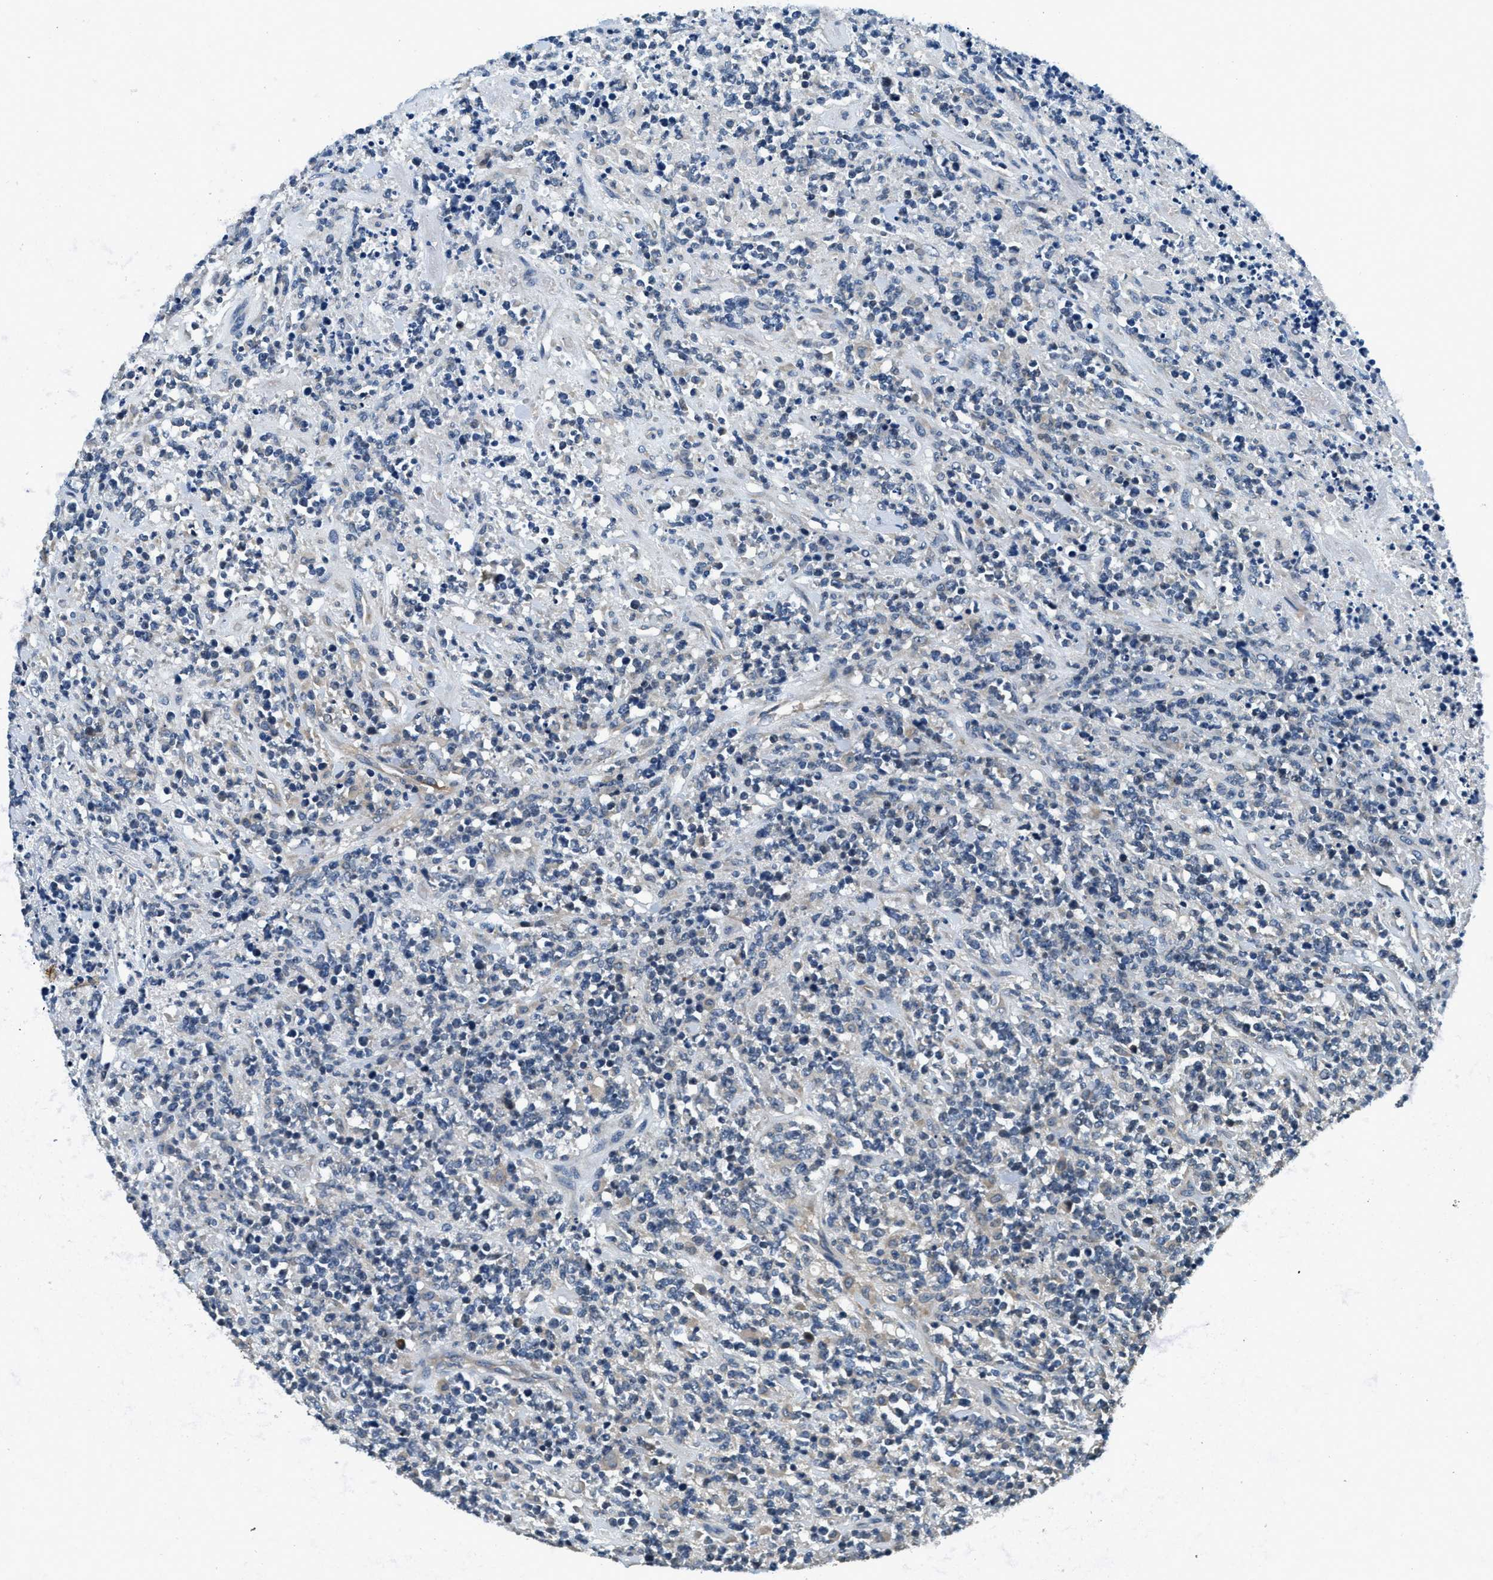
{"staining": {"intensity": "negative", "quantity": "none", "location": "none"}, "tissue": "lymphoma", "cell_type": "Tumor cells", "image_type": "cancer", "snomed": [{"axis": "morphology", "description": "Malignant lymphoma, non-Hodgkin's type, High grade"}, {"axis": "topography", "description": "Soft tissue"}], "caption": "Immunohistochemical staining of human lymphoma exhibits no significant expression in tumor cells. (DAB (3,3'-diaminobenzidine) immunohistochemistry (IHC) with hematoxylin counter stain).", "gene": "ALDH3A2", "patient": {"sex": "male", "age": 18}}